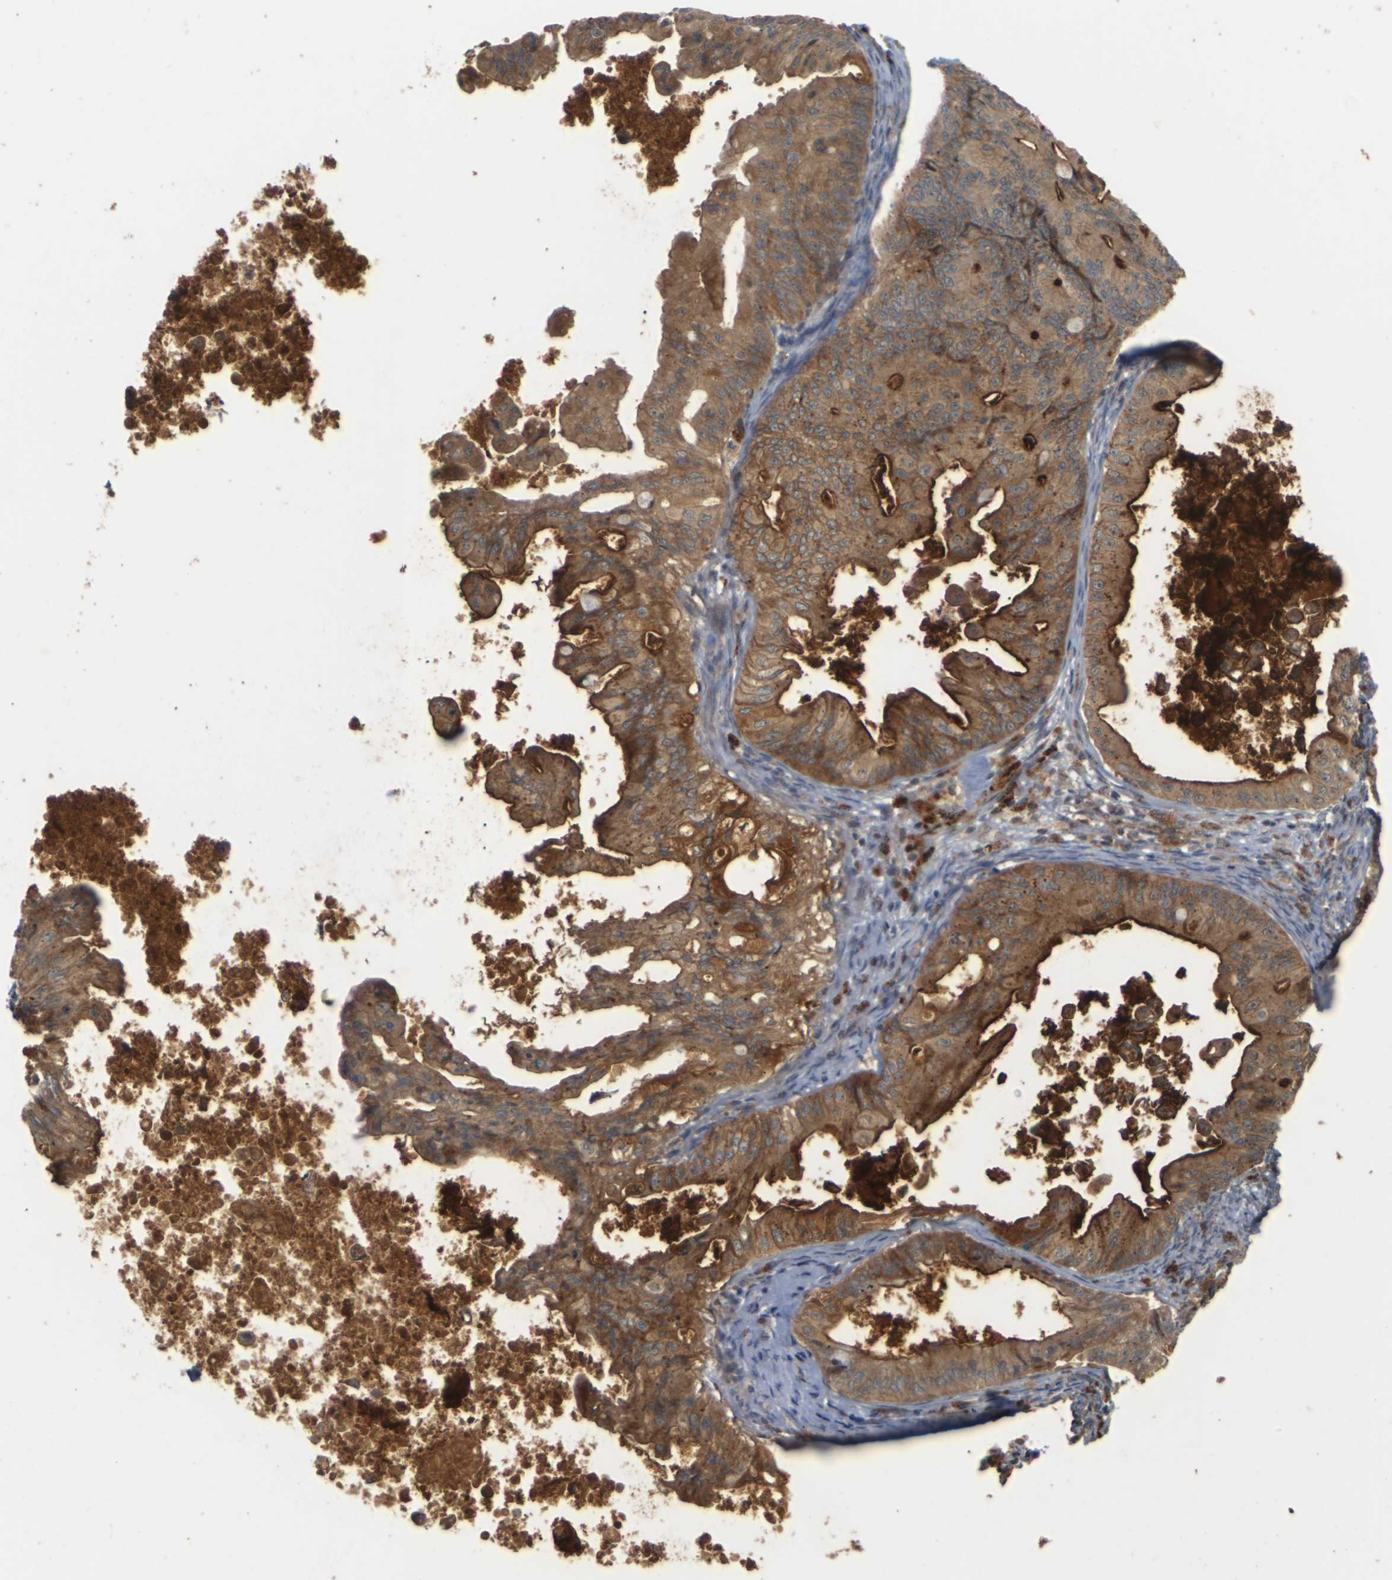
{"staining": {"intensity": "strong", "quantity": ">75%", "location": "cytoplasmic/membranous"}, "tissue": "ovarian cancer", "cell_type": "Tumor cells", "image_type": "cancer", "snomed": [{"axis": "morphology", "description": "Cystadenocarcinoma, mucinous, NOS"}, {"axis": "topography", "description": "Ovary"}], "caption": "Immunohistochemical staining of mucinous cystadenocarcinoma (ovarian) exhibits high levels of strong cytoplasmic/membranous staining in approximately >75% of tumor cells.", "gene": "KSR1", "patient": {"sex": "female", "age": 37}}